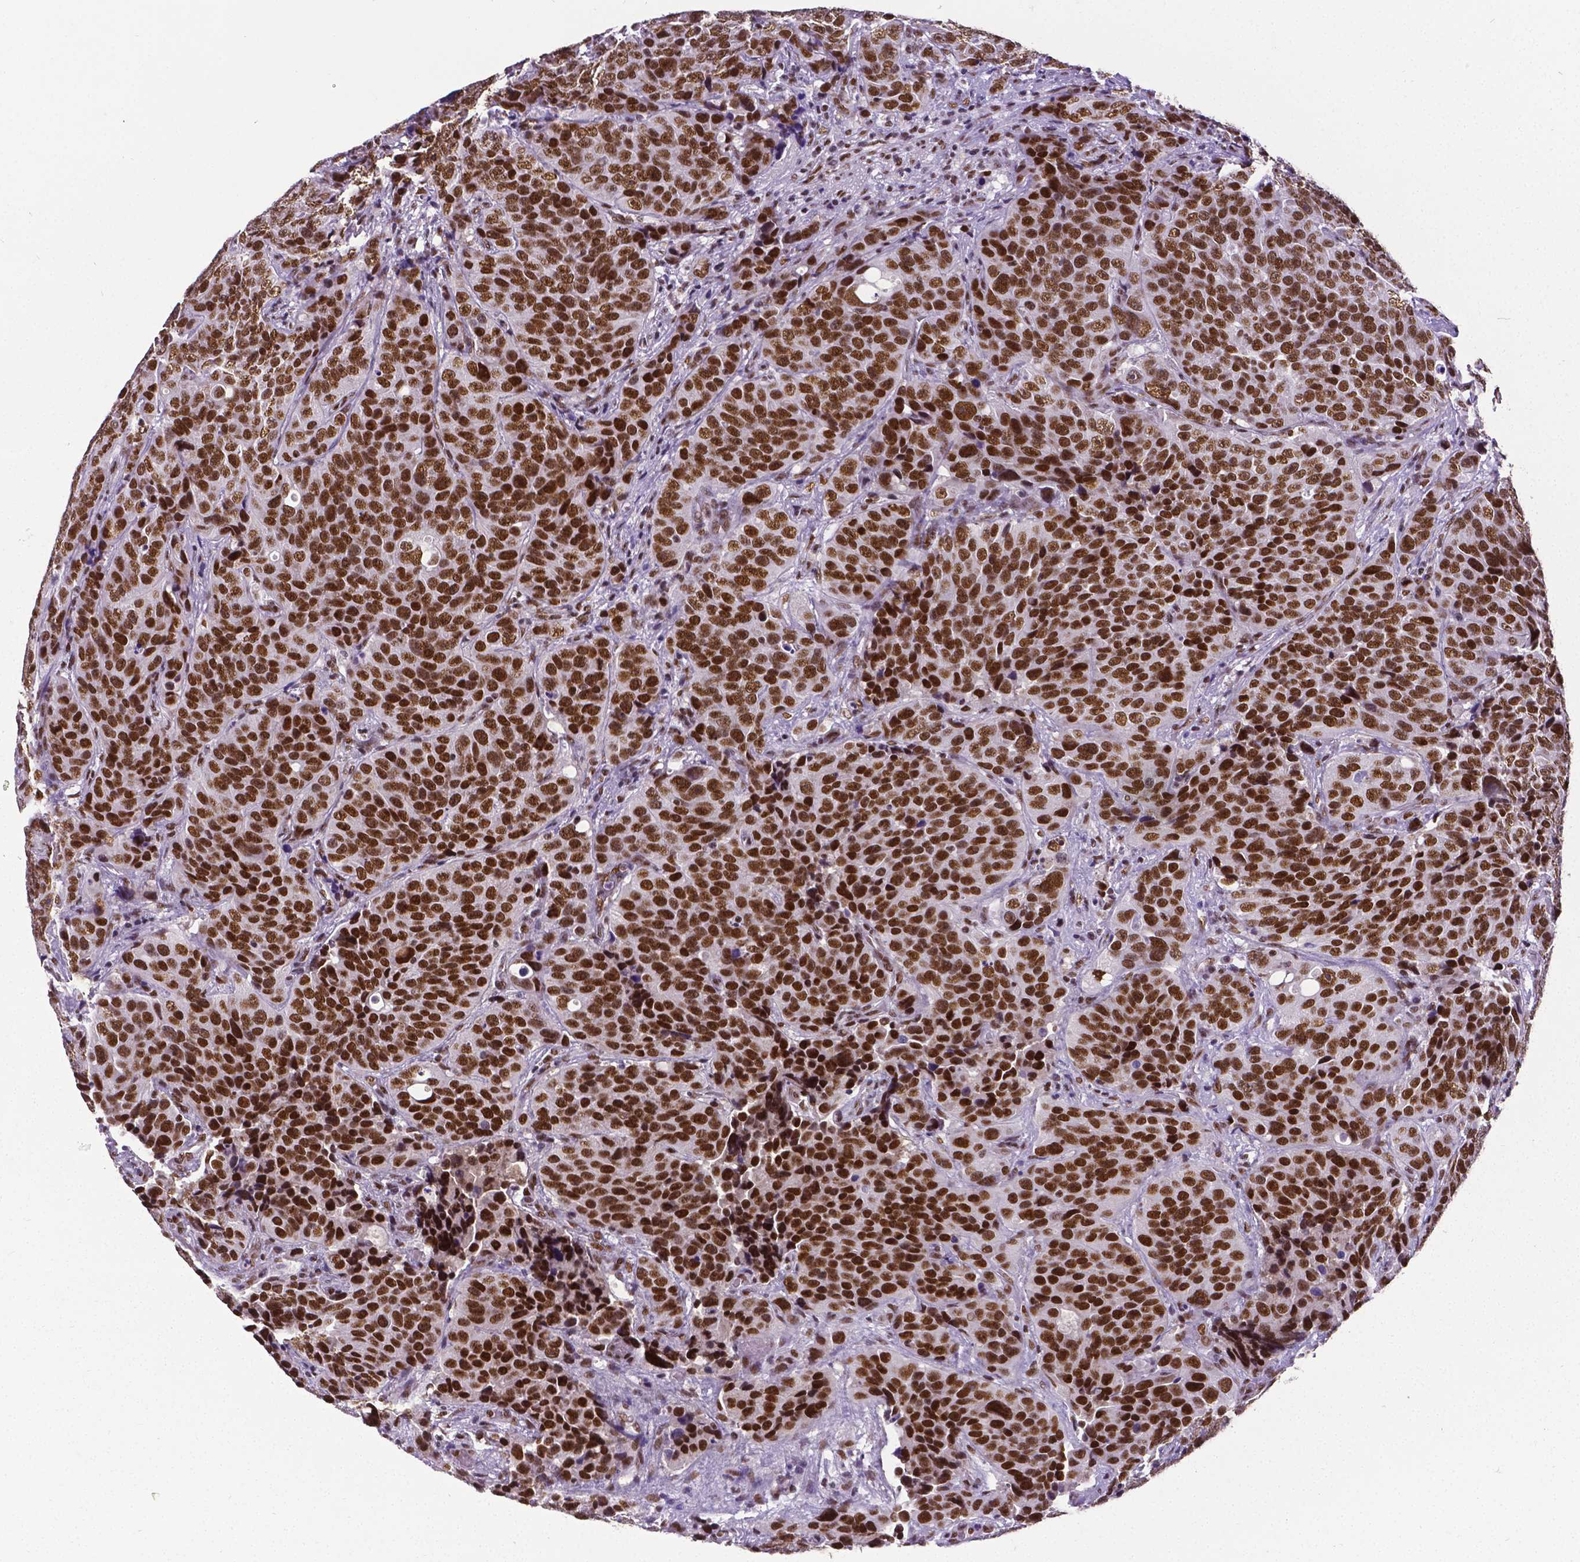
{"staining": {"intensity": "strong", "quantity": ">75%", "location": "nuclear"}, "tissue": "urothelial cancer", "cell_type": "Tumor cells", "image_type": "cancer", "snomed": [{"axis": "morphology", "description": "Urothelial carcinoma, NOS"}, {"axis": "topography", "description": "Urinary bladder"}], "caption": "Immunohistochemical staining of human urothelial cancer exhibits high levels of strong nuclear positivity in approximately >75% of tumor cells.", "gene": "REST", "patient": {"sex": "male", "age": 52}}